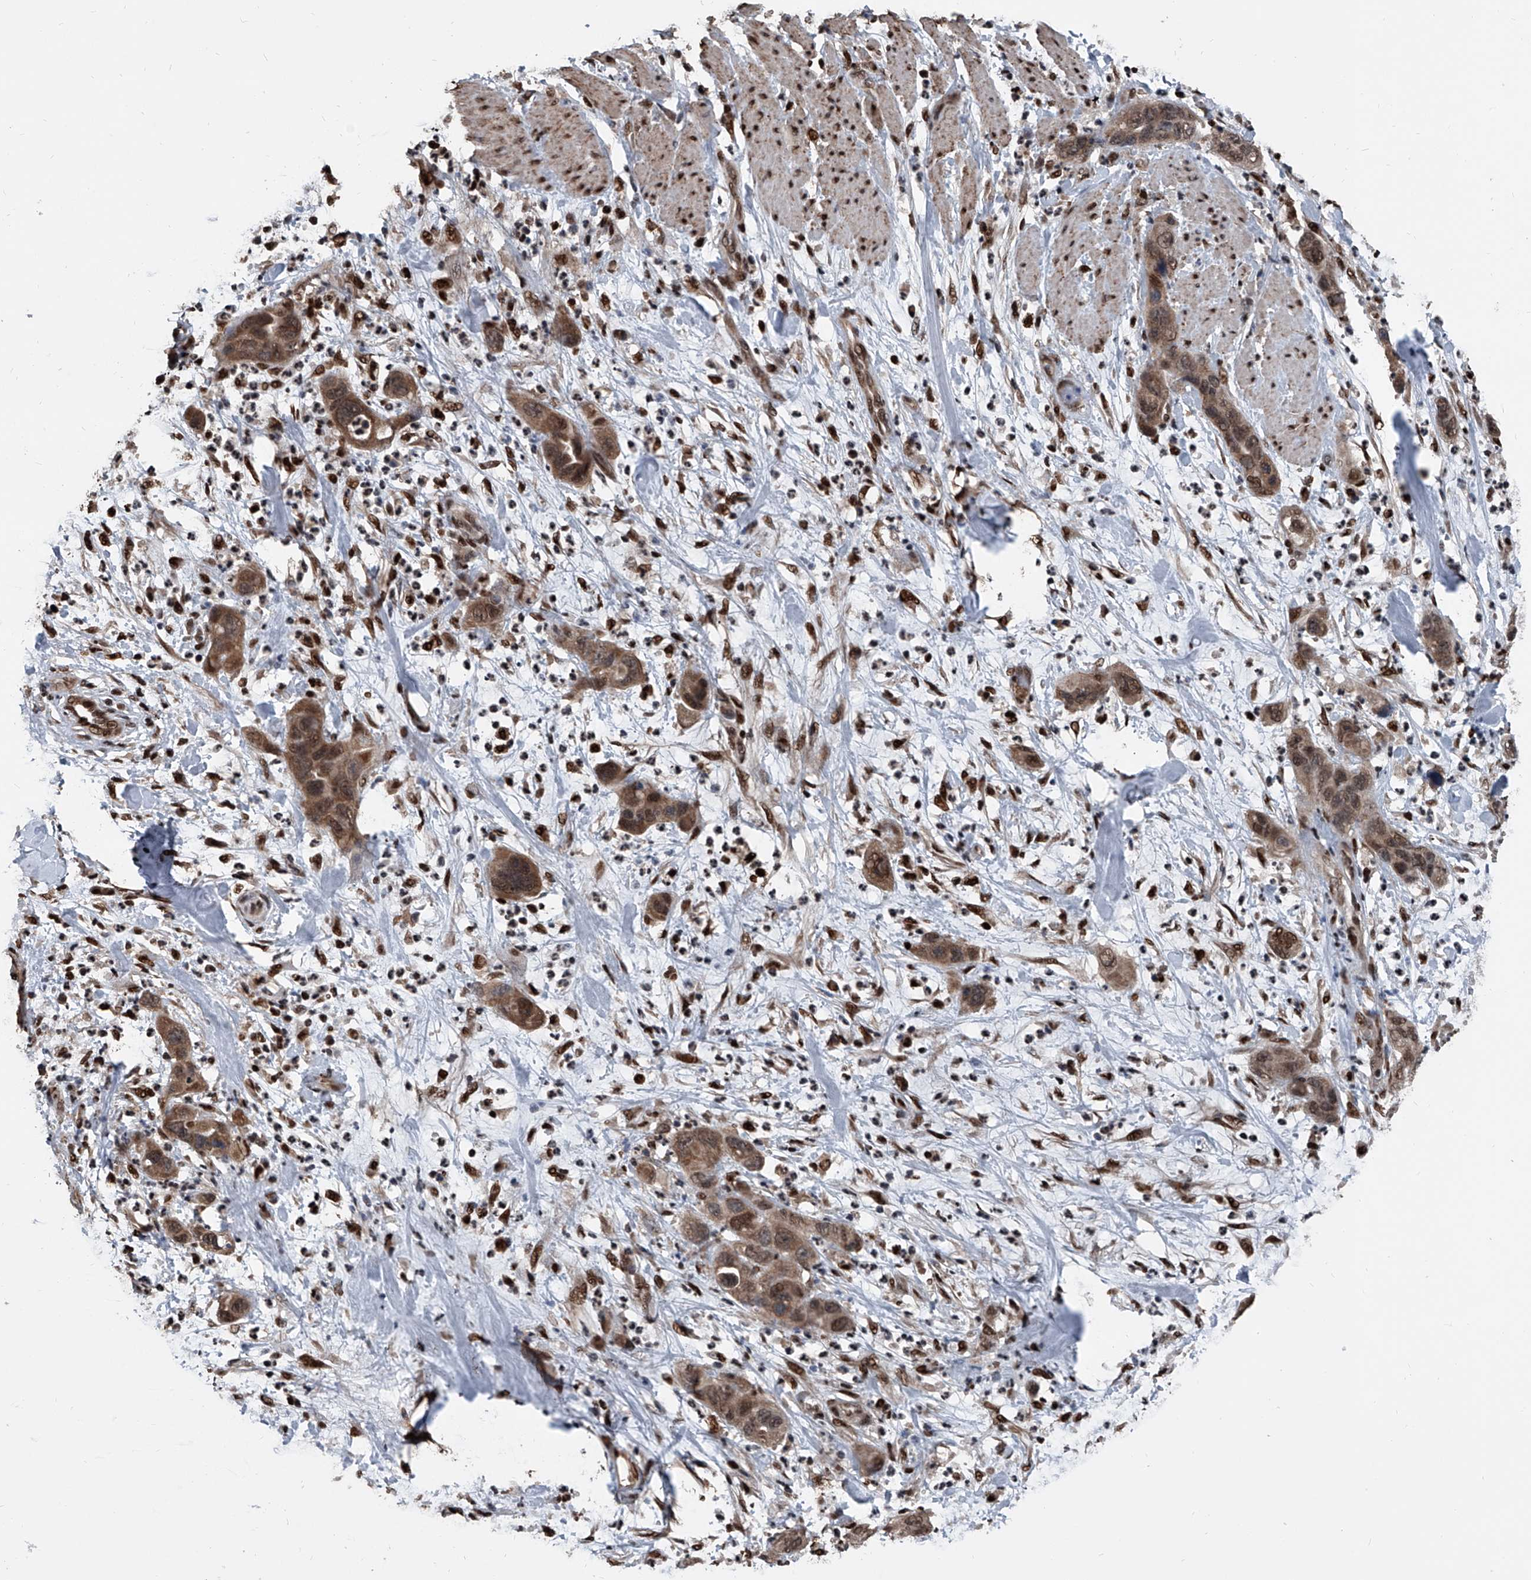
{"staining": {"intensity": "moderate", "quantity": ">75%", "location": "cytoplasmic/membranous,nuclear"}, "tissue": "pancreatic cancer", "cell_type": "Tumor cells", "image_type": "cancer", "snomed": [{"axis": "morphology", "description": "Adenocarcinoma, NOS"}, {"axis": "topography", "description": "Pancreas"}], "caption": "Human pancreatic cancer stained with a protein marker exhibits moderate staining in tumor cells.", "gene": "FKBP5", "patient": {"sex": "female", "age": 71}}